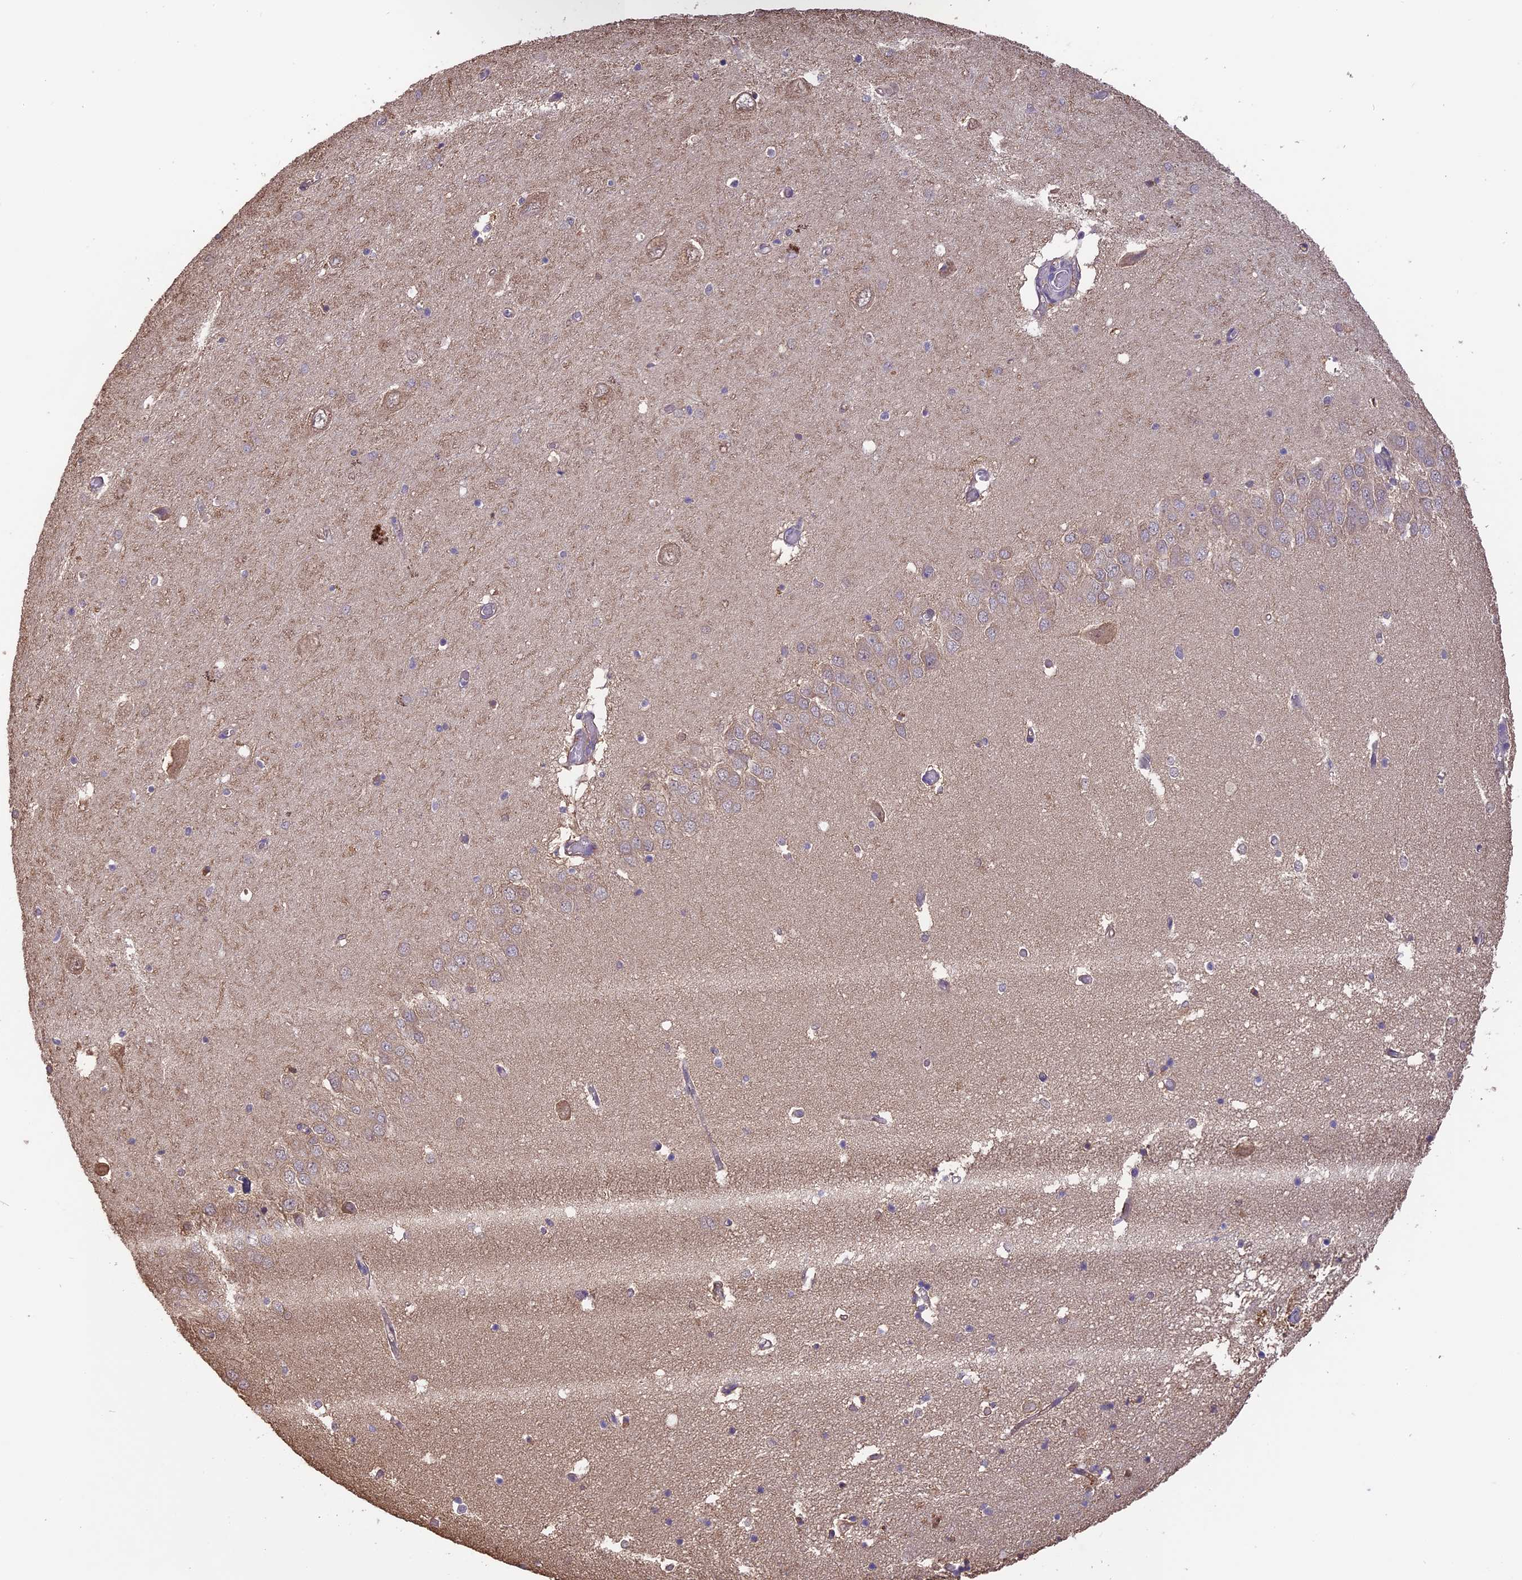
{"staining": {"intensity": "weak", "quantity": "<25%", "location": "cytoplasmic/membranous"}, "tissue": "hippocampus", "cell_type": "Glial cells", "image_type": "normal", "snomed": [{"axis": "morphology", "description": "Normal tissue, NOS"}, {"axis": "topography", "description": "Hippocampus"}], "caption": "A photomicrograph of human hippocampus is negative for staining in glial cells.", "gene": "ARHGAP19", "patient": {"sex": "male", "age": 70}}